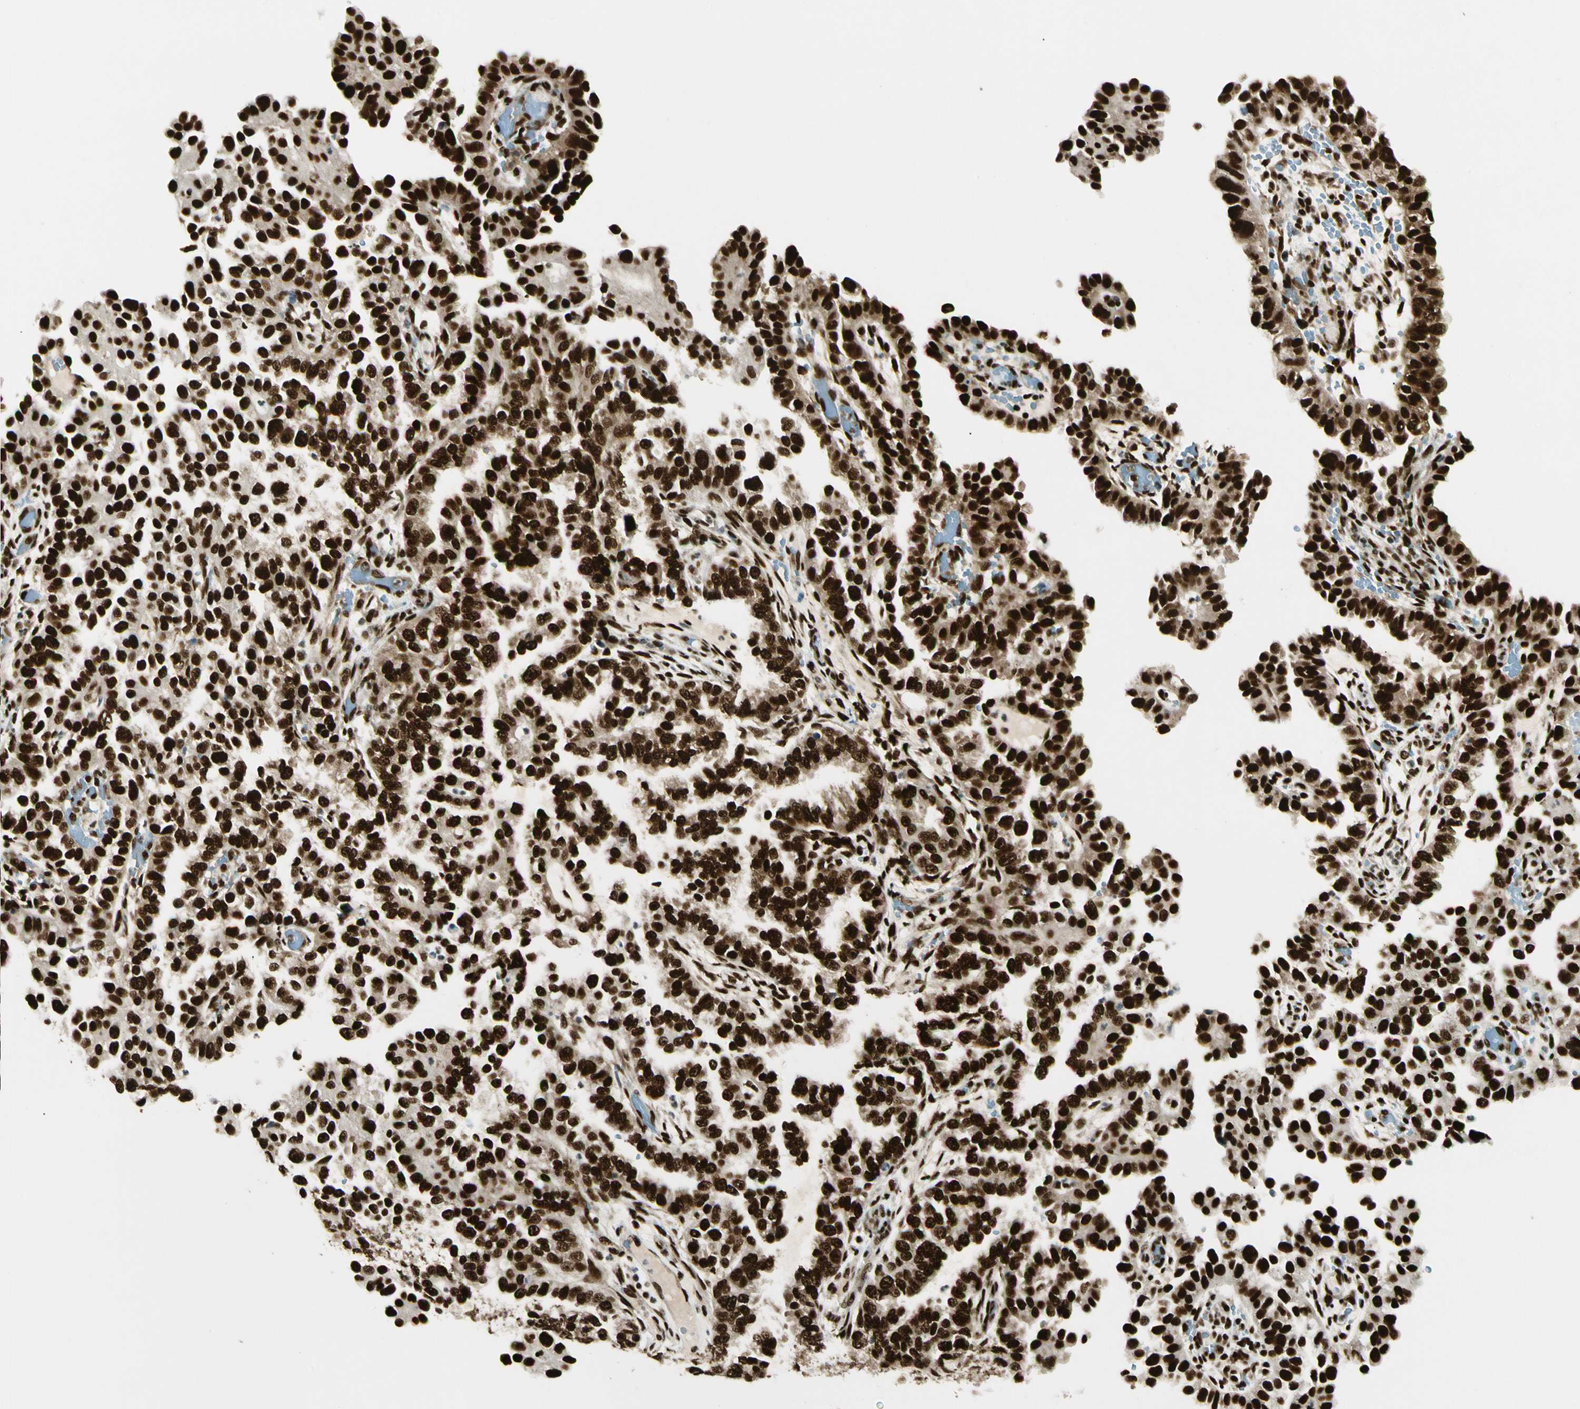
{"staining": {"intensity": "strong", "quantity": ">75%", "location": "cytoplasmic/membranous,nuclear"}, "tissue": "endometrial cancer", "cell_type": "Tumor cells", "image_type": "cancer", "snomed": [{"axis": "morphology", "description": "Adenocarcinoma, NOS"}, {"axis": "topography", "description": "Endometrium"}], "caption": "A high-resolution micrograph shows immunohistochemistry staining of endometrial adenocarcinoma, which displays strong cytoplasmic/membranous and nuclear staining in approximately >75% of tumor cells.", "gene": "FUS", "patient": {"sex": "female", "age": 85}}